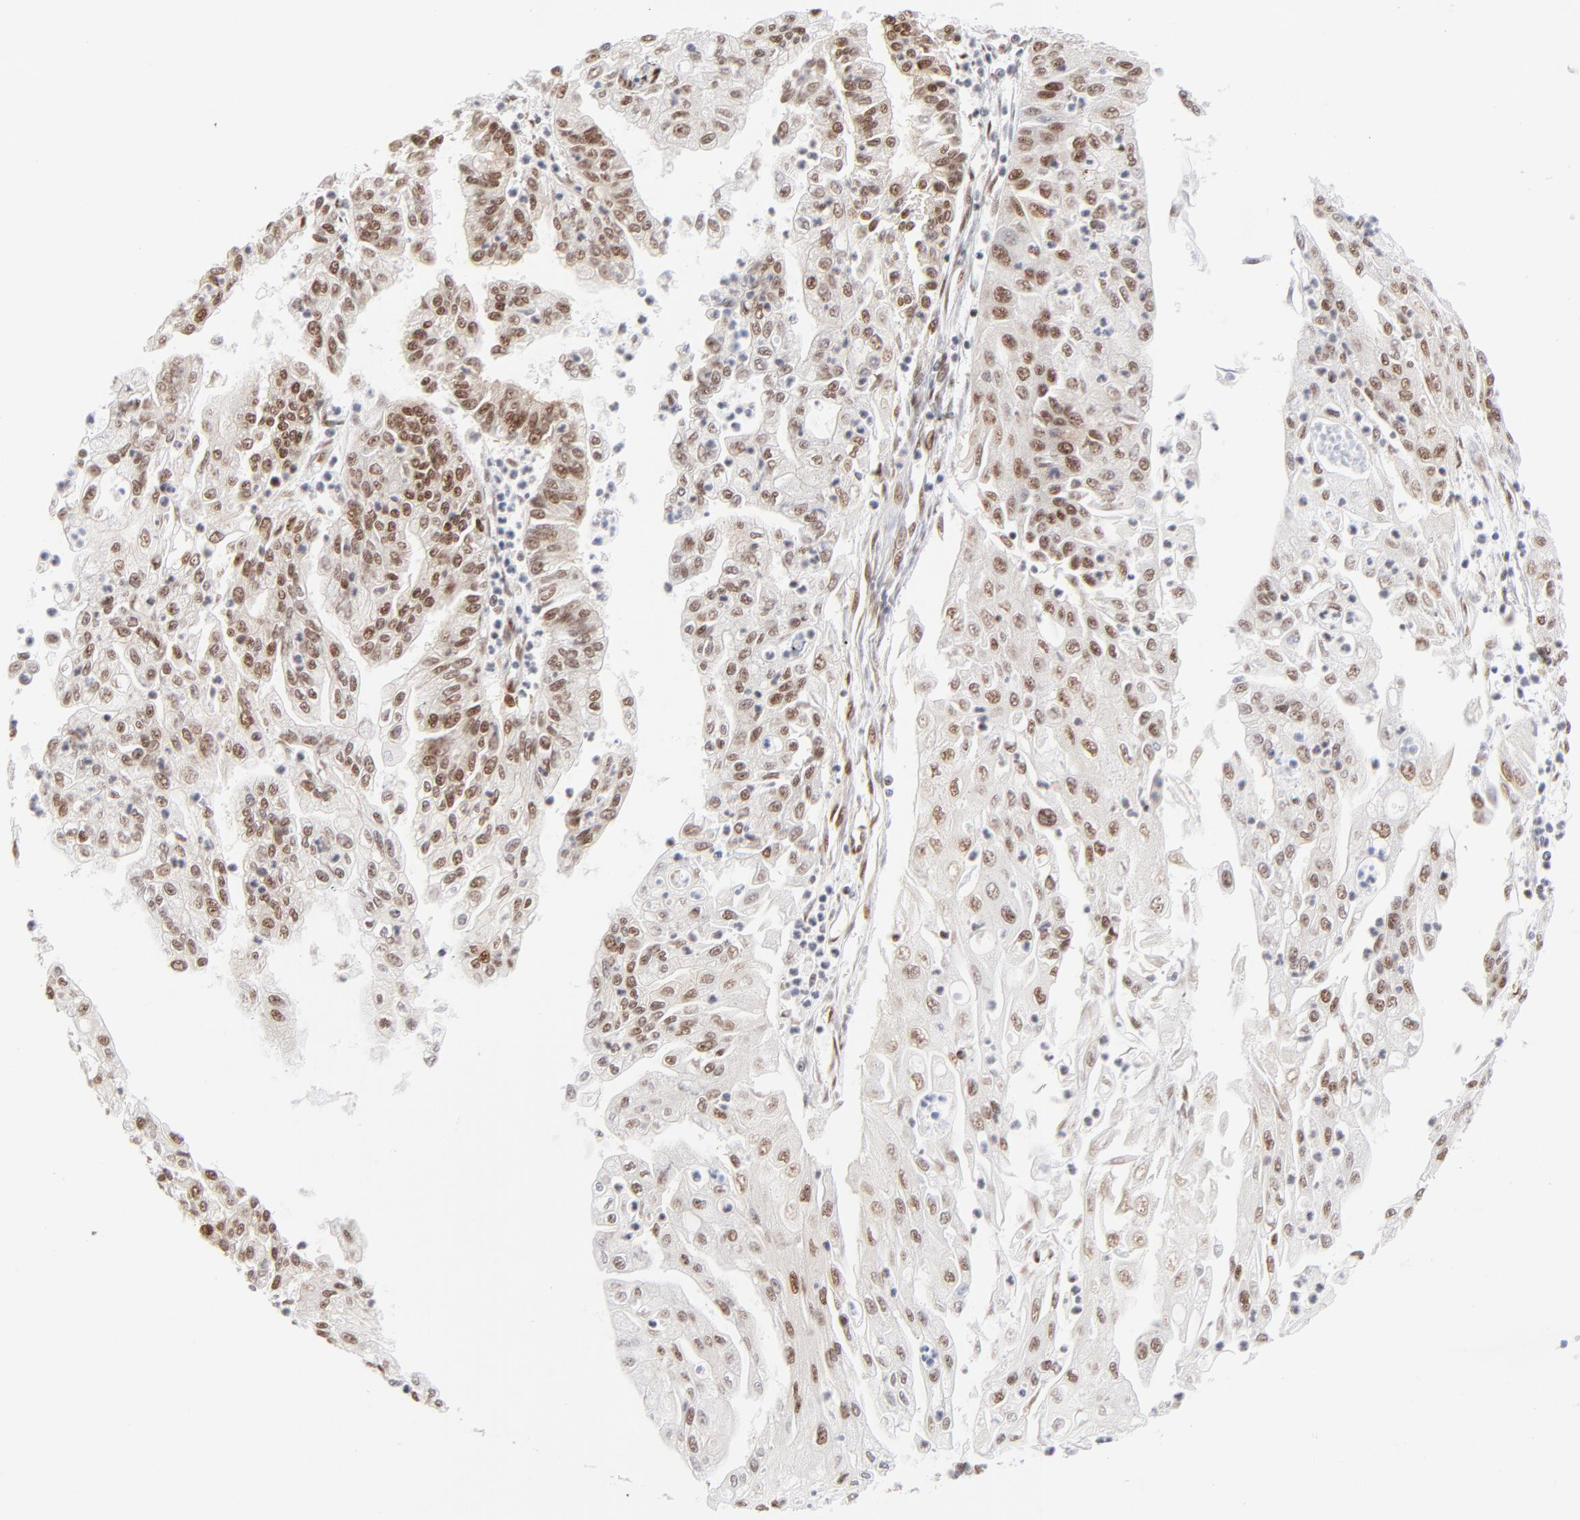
{"staining": {"intensity": "moderate", "quantity": ">75%", "location": "nuclear"}, "tissue": "endometrial cancer", "cell_type": "Tumor cells", "image_type": "cancer", "snomed": [{"axis": "morphology", "description": "Adenocarcinoma, NOS"}, {"axis": "topography", "description": "Endometrium"}], "caption": "Human adenocarcinoma (endometrial) stained with a protein marker shows moderate staining in tumor cells.", "gene": "TARDBP", "patient": {"sex": "female", "age": 75}}